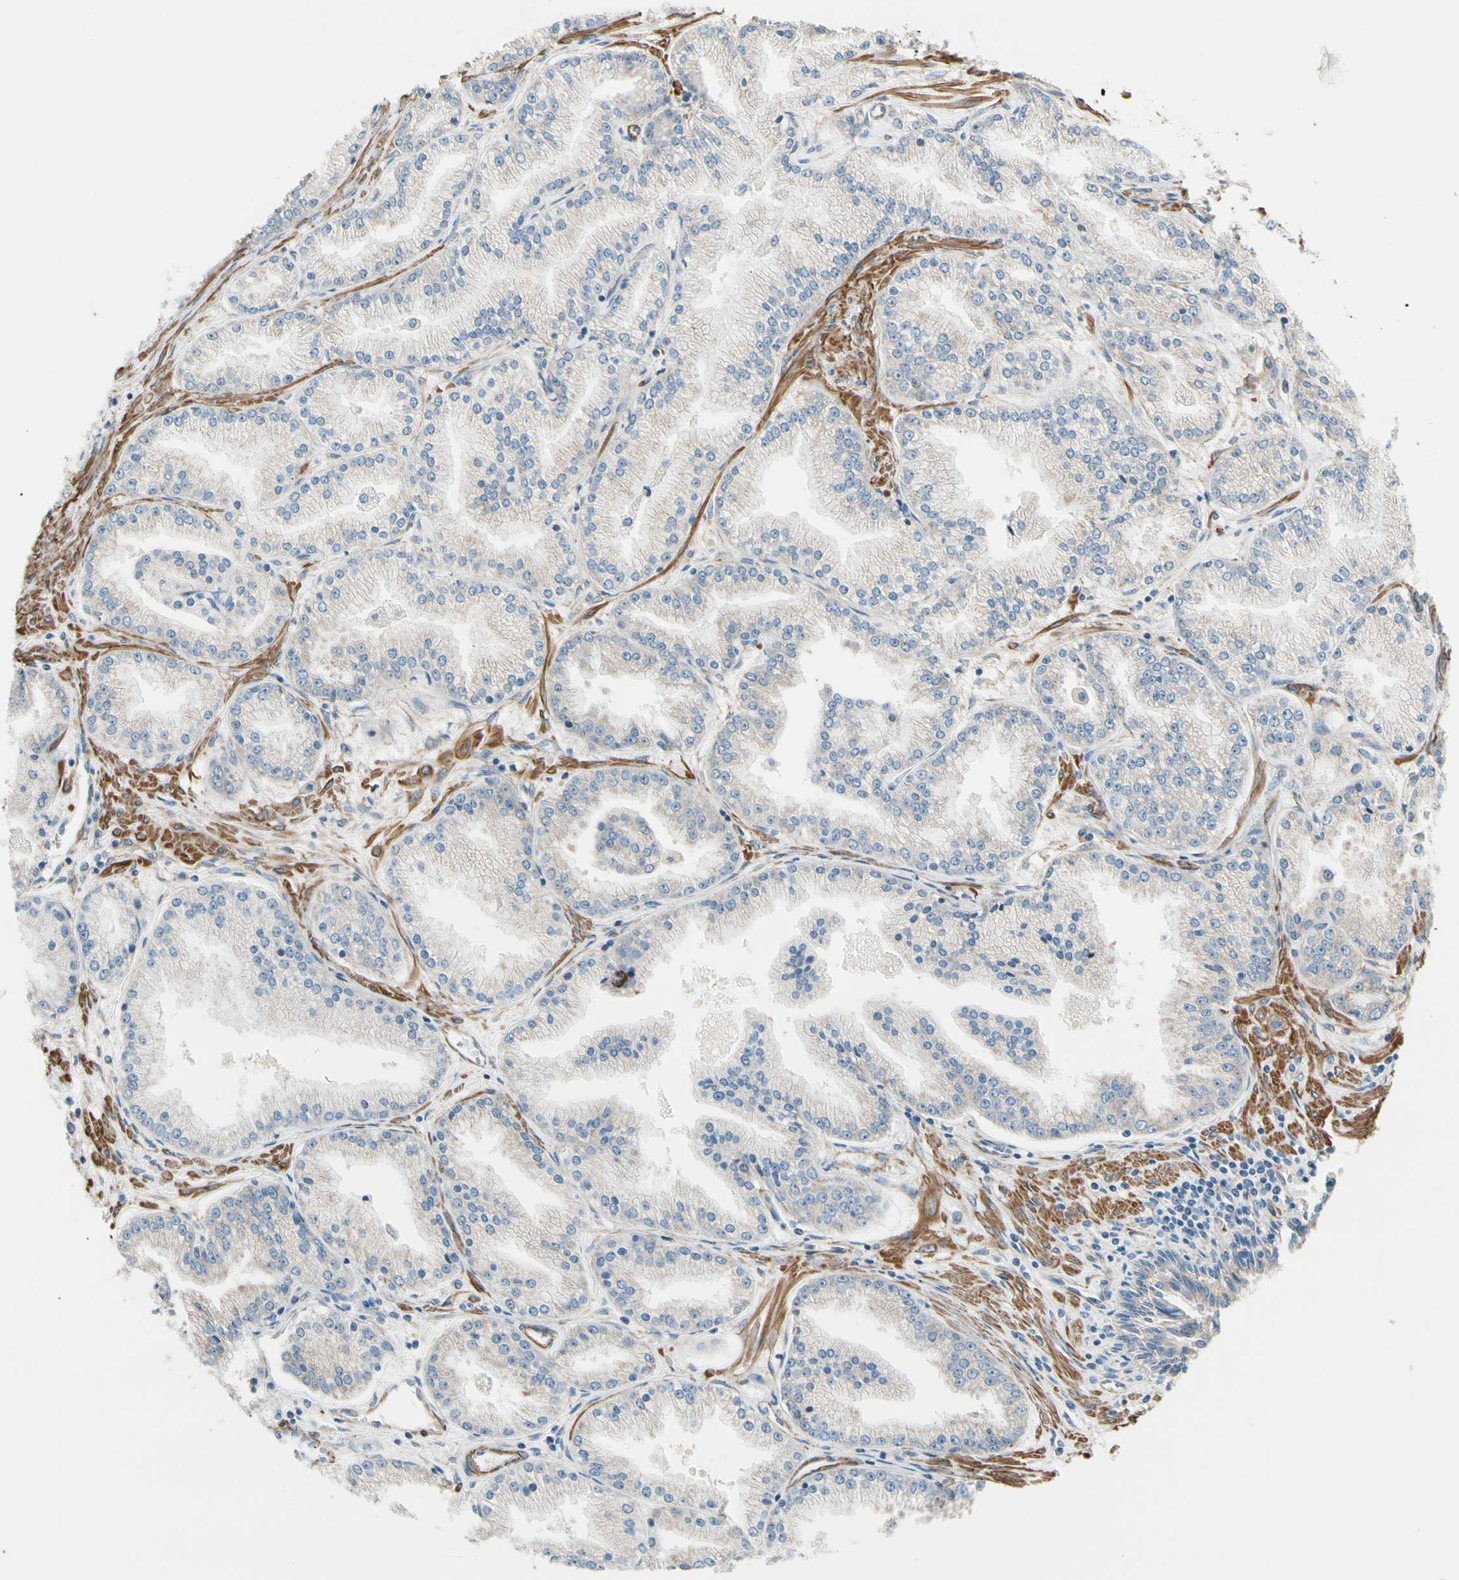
{"staining": {"intensity": "negative", "quantity": "none", "location": "none"}, "tissue": "prostate cancer", "cell_type": "Tumor cells", "image_type": "cancer", "snomed": [{"axis": "morphology", "description": "Adenocarcinoma, High grade"}, {"axis": "topography", "description": "Prostate"}], "caption": "A micrograph of high-grade adenocarcinoma (prostate) stained for a protein reveals no brown staining in tumor cells.", "gene": "LIMK2", "patient": {"sex": "male", "age": 61}}